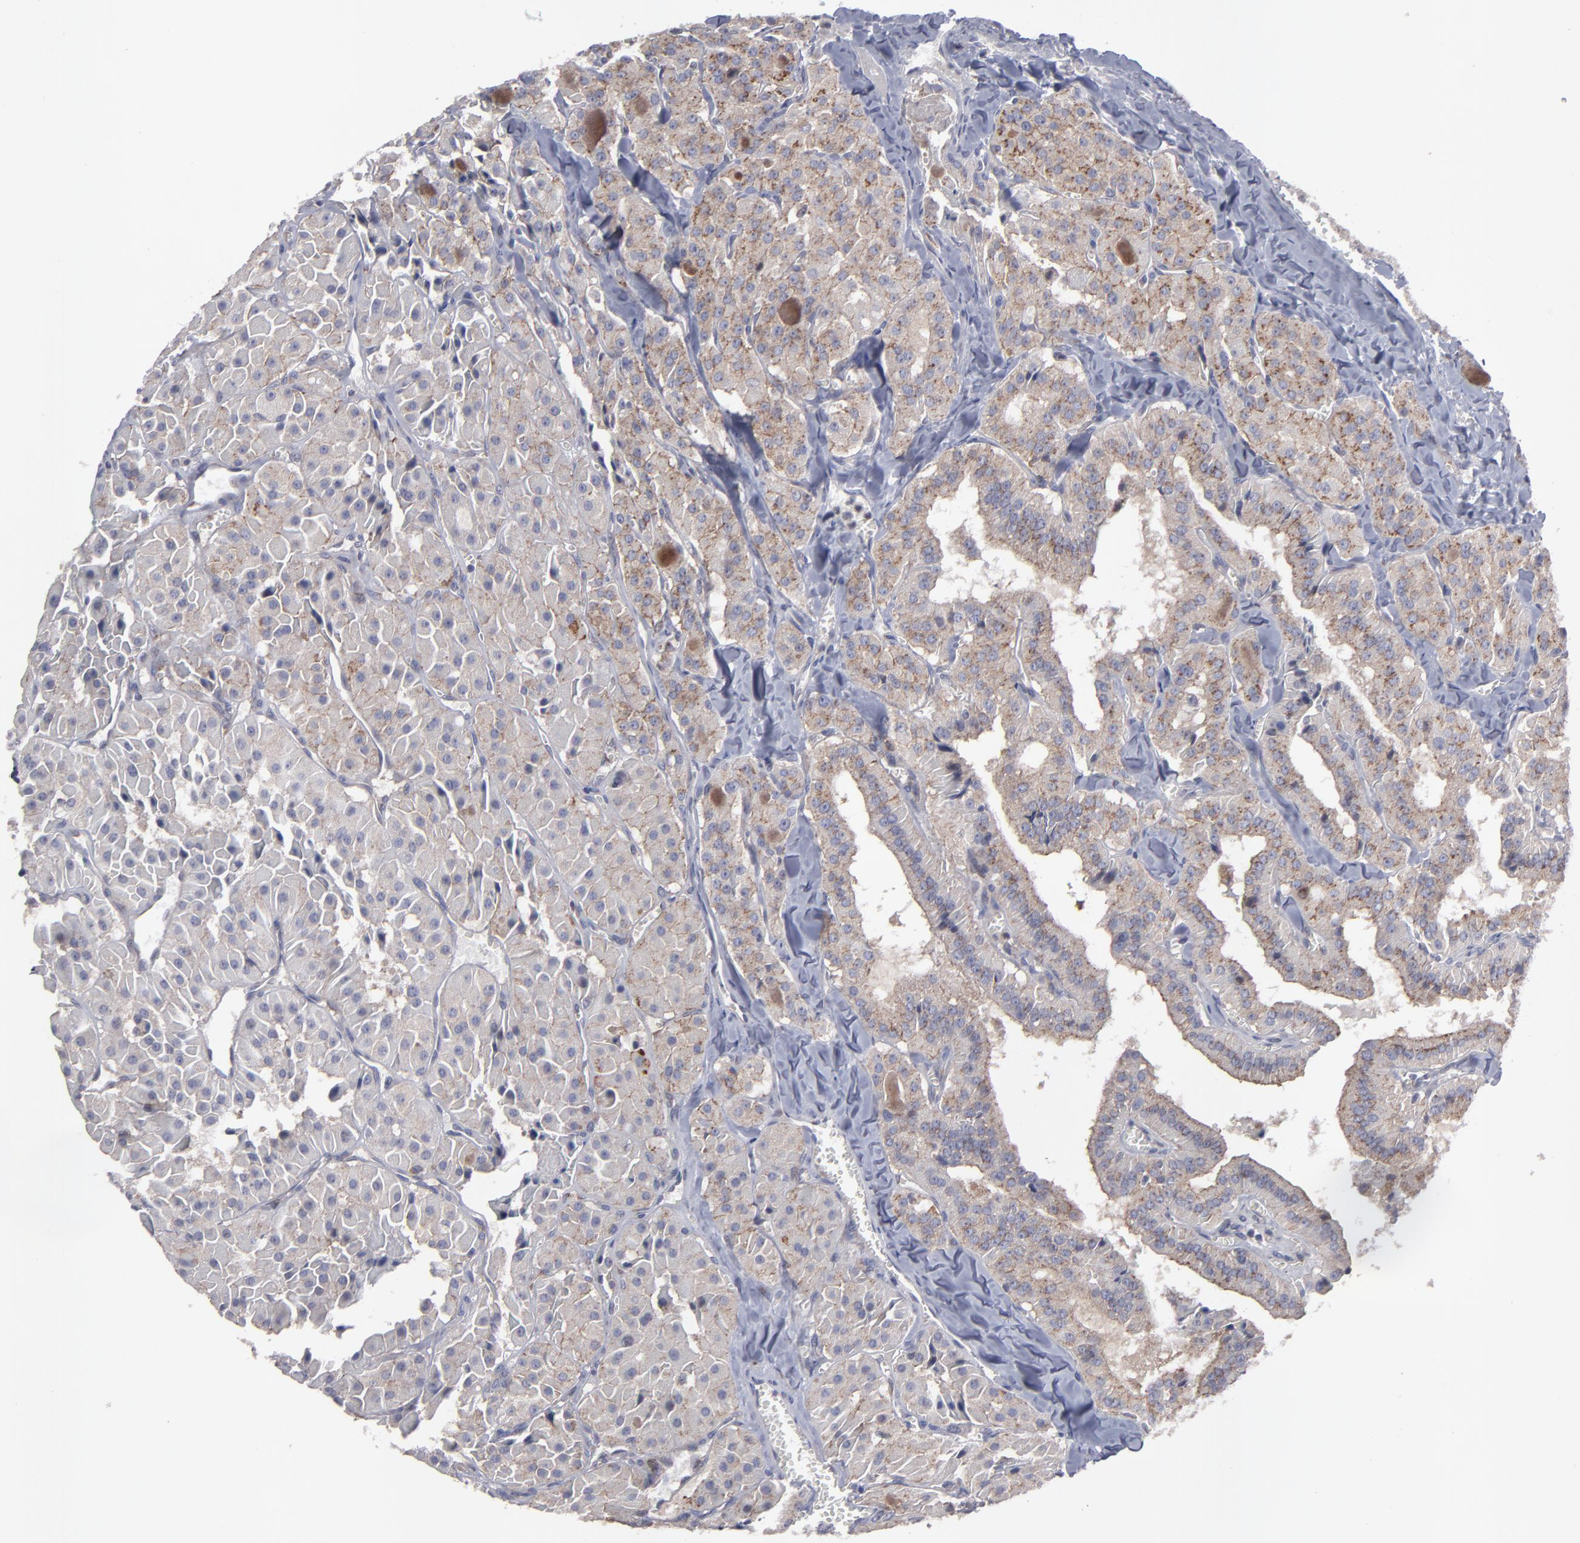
{"staining": {"intensity": "moderate", "quantity": "25%-75%", "location": "cytoplasmic/membranous"}, "tissue": "thyroid cancer", "cell_type": "Tumor cells", "image_type": "cancer", "snomed": [{"axis": "morphology", "description": "Carcinoma, NOS"}, {"axis": "topography", "description": "Thyroid gland"}], "caption": "A brown stain shows moderate cytoplasmic/membranous staining of a protein in human thyroid cancer tumor cells. The protein is stained brown, and the nuclei are stained in blue (DAB (3,3'-diaminobenzidine) IHC with brightfield microscopy, high magnification).", "gene": "SND1", "patient": {"sex": "male", "age": 76}}